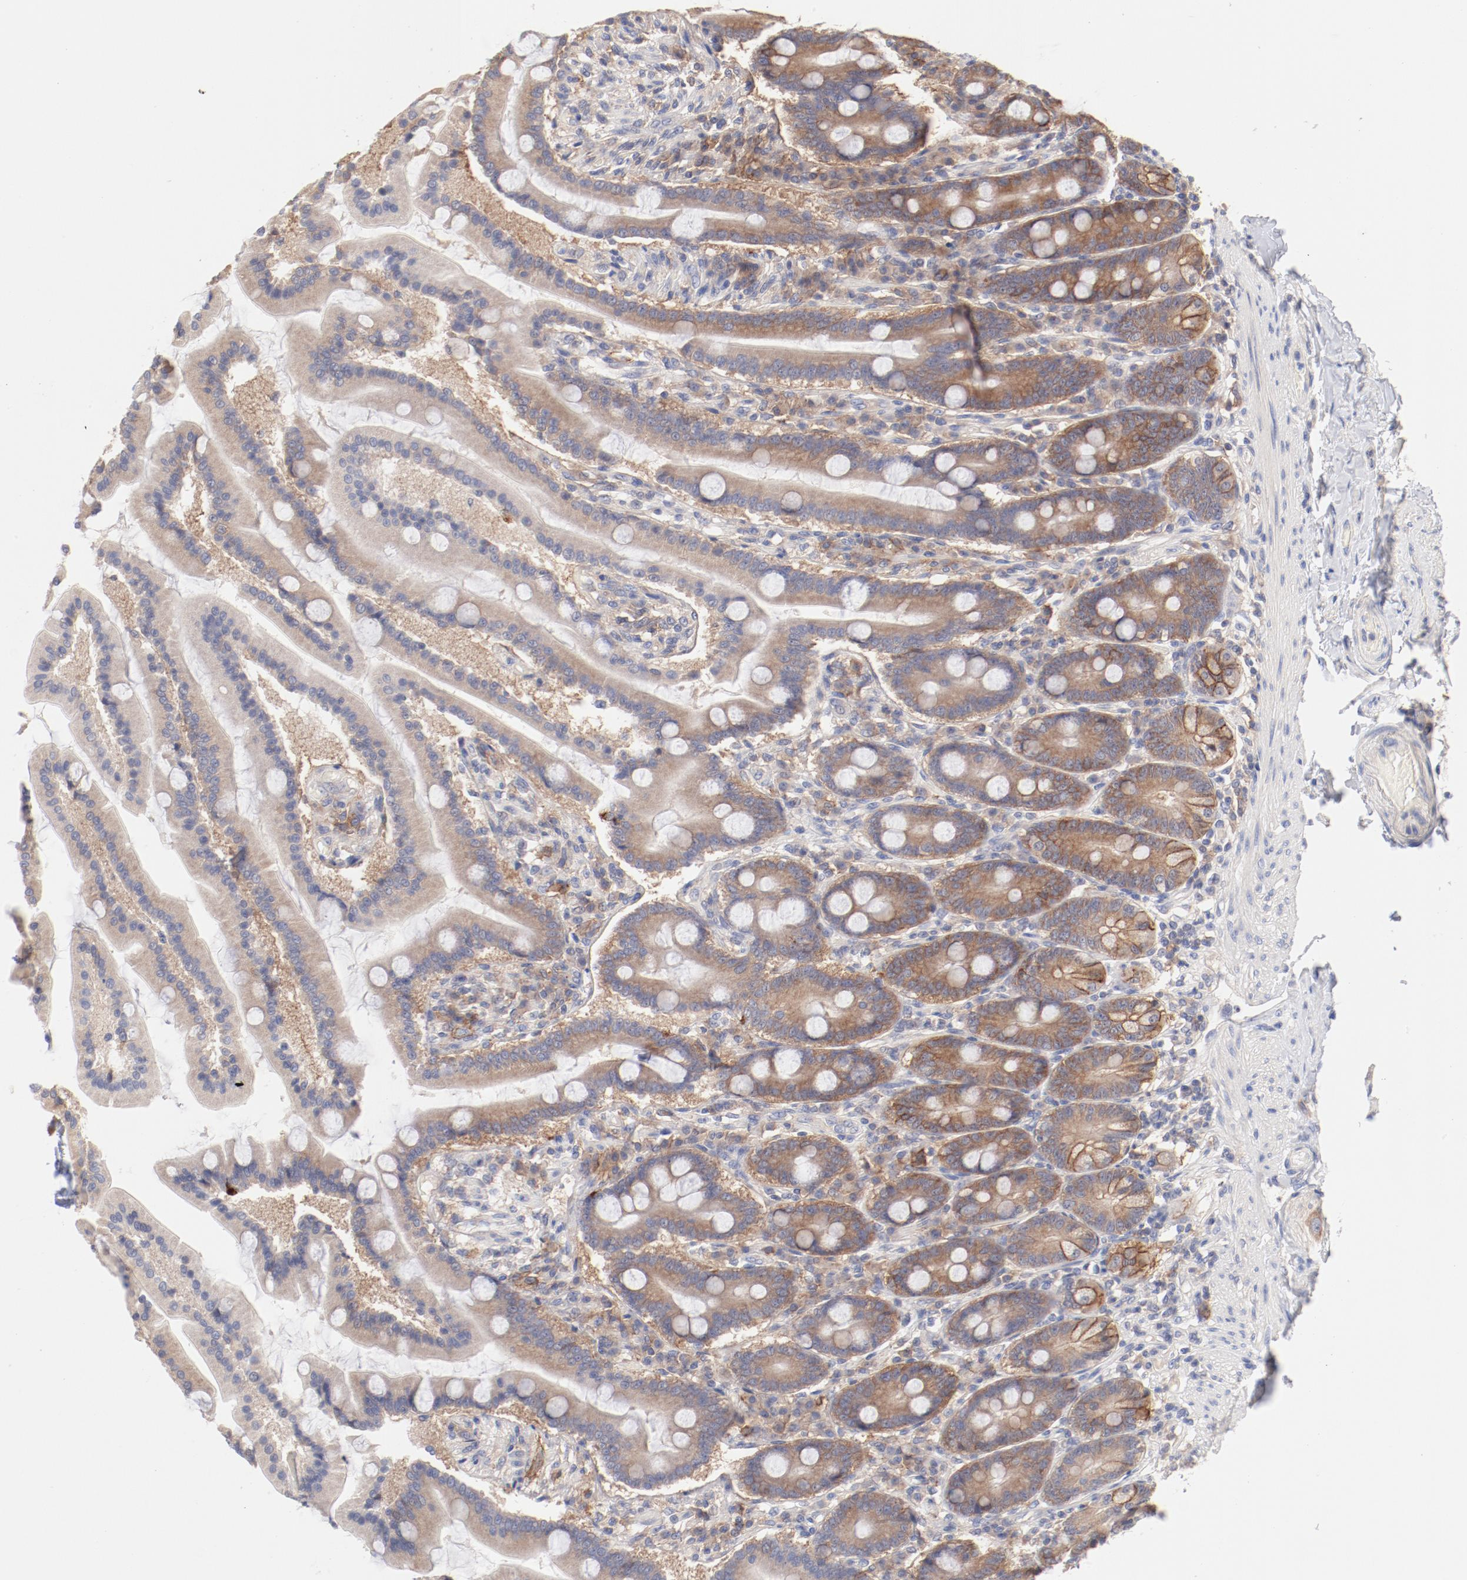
{"staining": {"intensity": "moderate", "quantity": ">75%", "location": "cytoplasmic/membranous"}, "tissue": "duodenum", "cell_type": "Glandular cells", "image_type": "normal", "snomed": [{"axis": "morphology", "description": "Normal tissue, NOS"}, {"axis": "topography", "description": "Duodenum"}], "caption": "A brown stain shows moderate cytoplasmic/membranous staining of a protein in glandular cells of benign duodenum. The protein is shown in brown color, while the nuclei are stained blue.", "gene": "SETD3", "patient": {"sex": "female", "age": 64}}